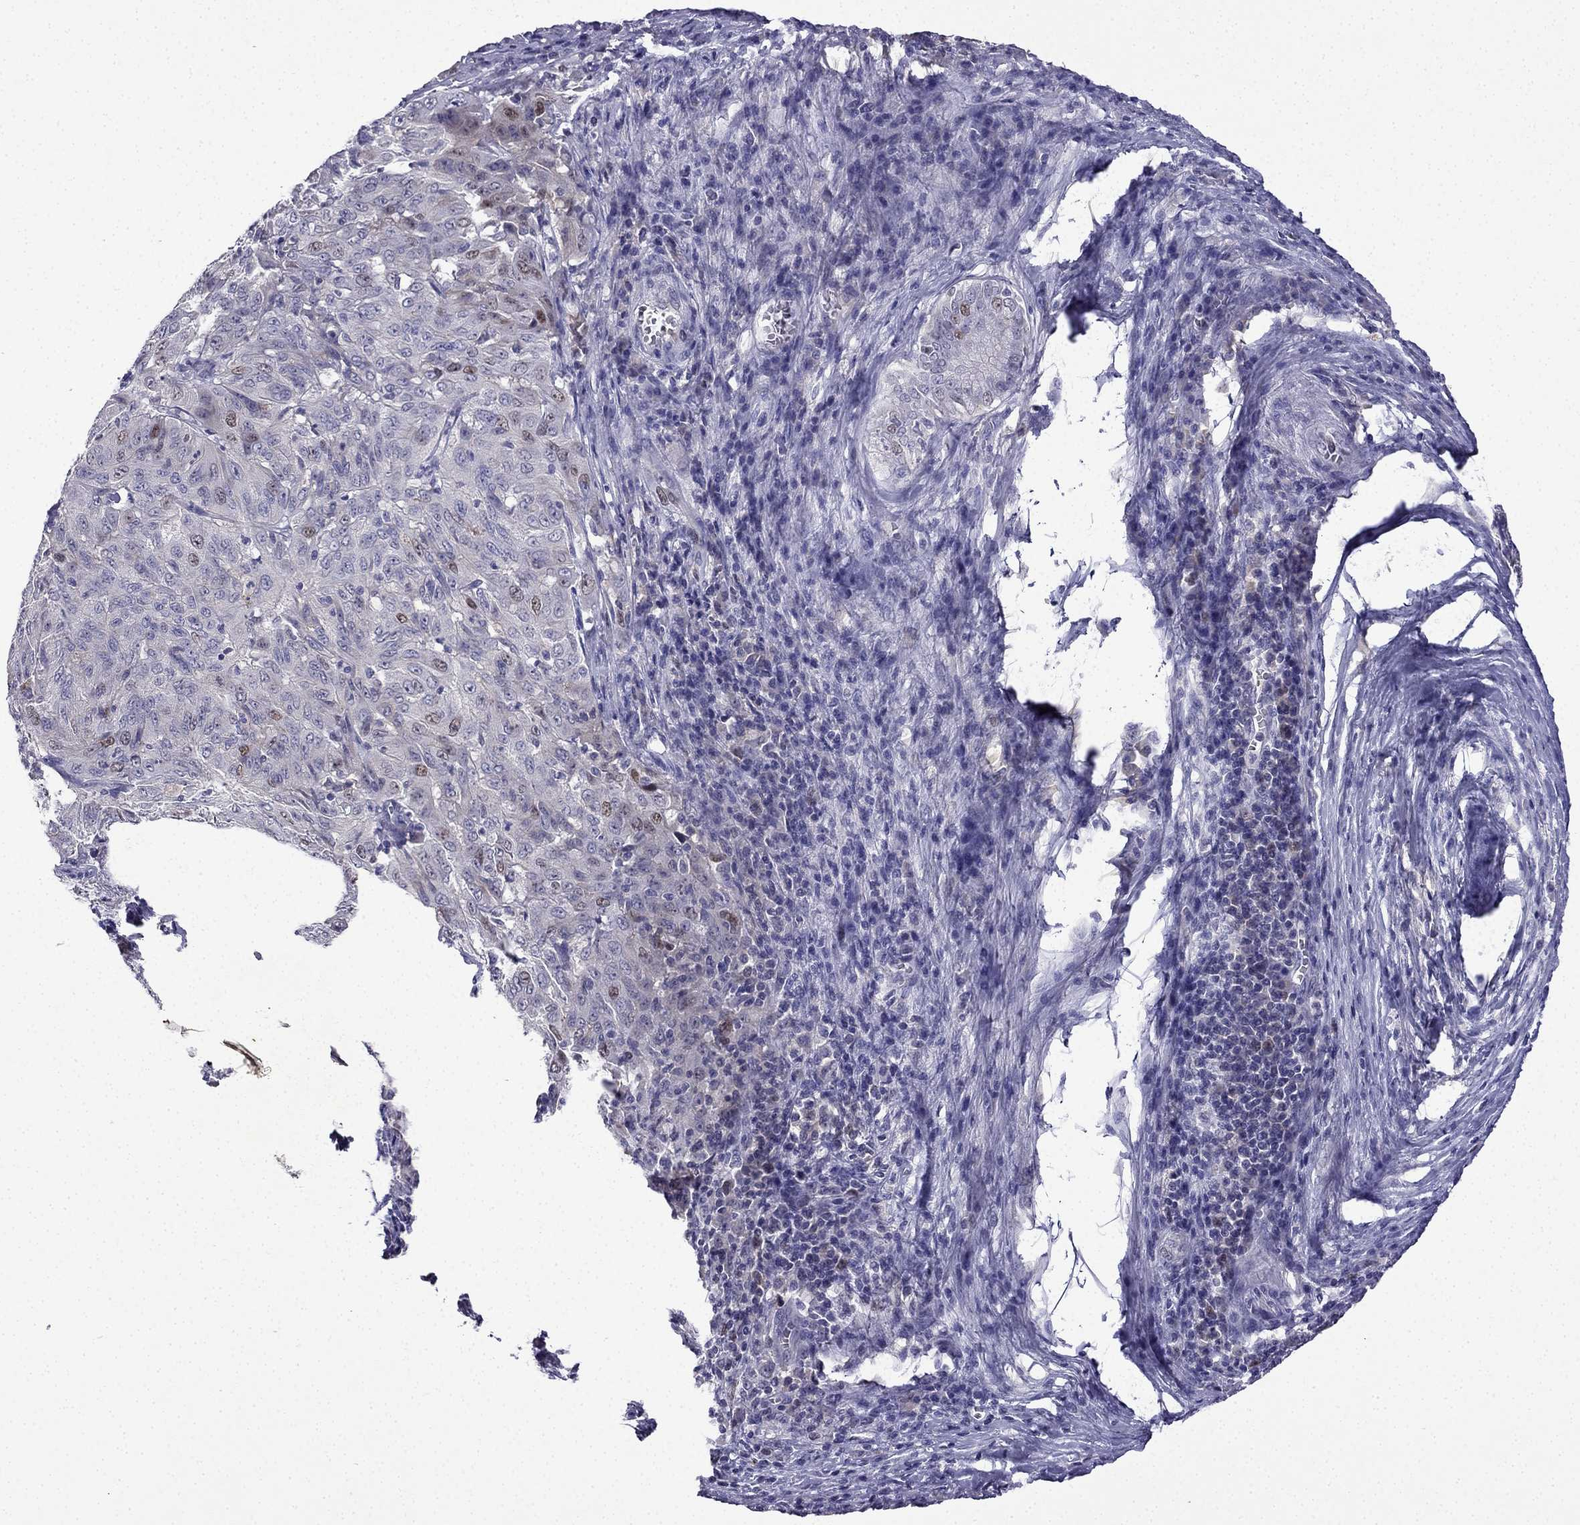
{"staining": {"intensity": "weak", "quantity": "<25%", "location": "nuclear"}, "tissue": "pancreatic cancer", "cell_type": "Tumor cells", "image_type": "cancer", "snomed": [{"axis": "morphology", "description": "Adenocarcinoma, NOS"}, {"axis": "topography", "description": "Pancreas"}], "caption": "Protein analysis of pancreatic cancer displays no significant expression in tumor cells.", "gene": "UHRF1", "patient": {"sex": "male", "age": 63}}